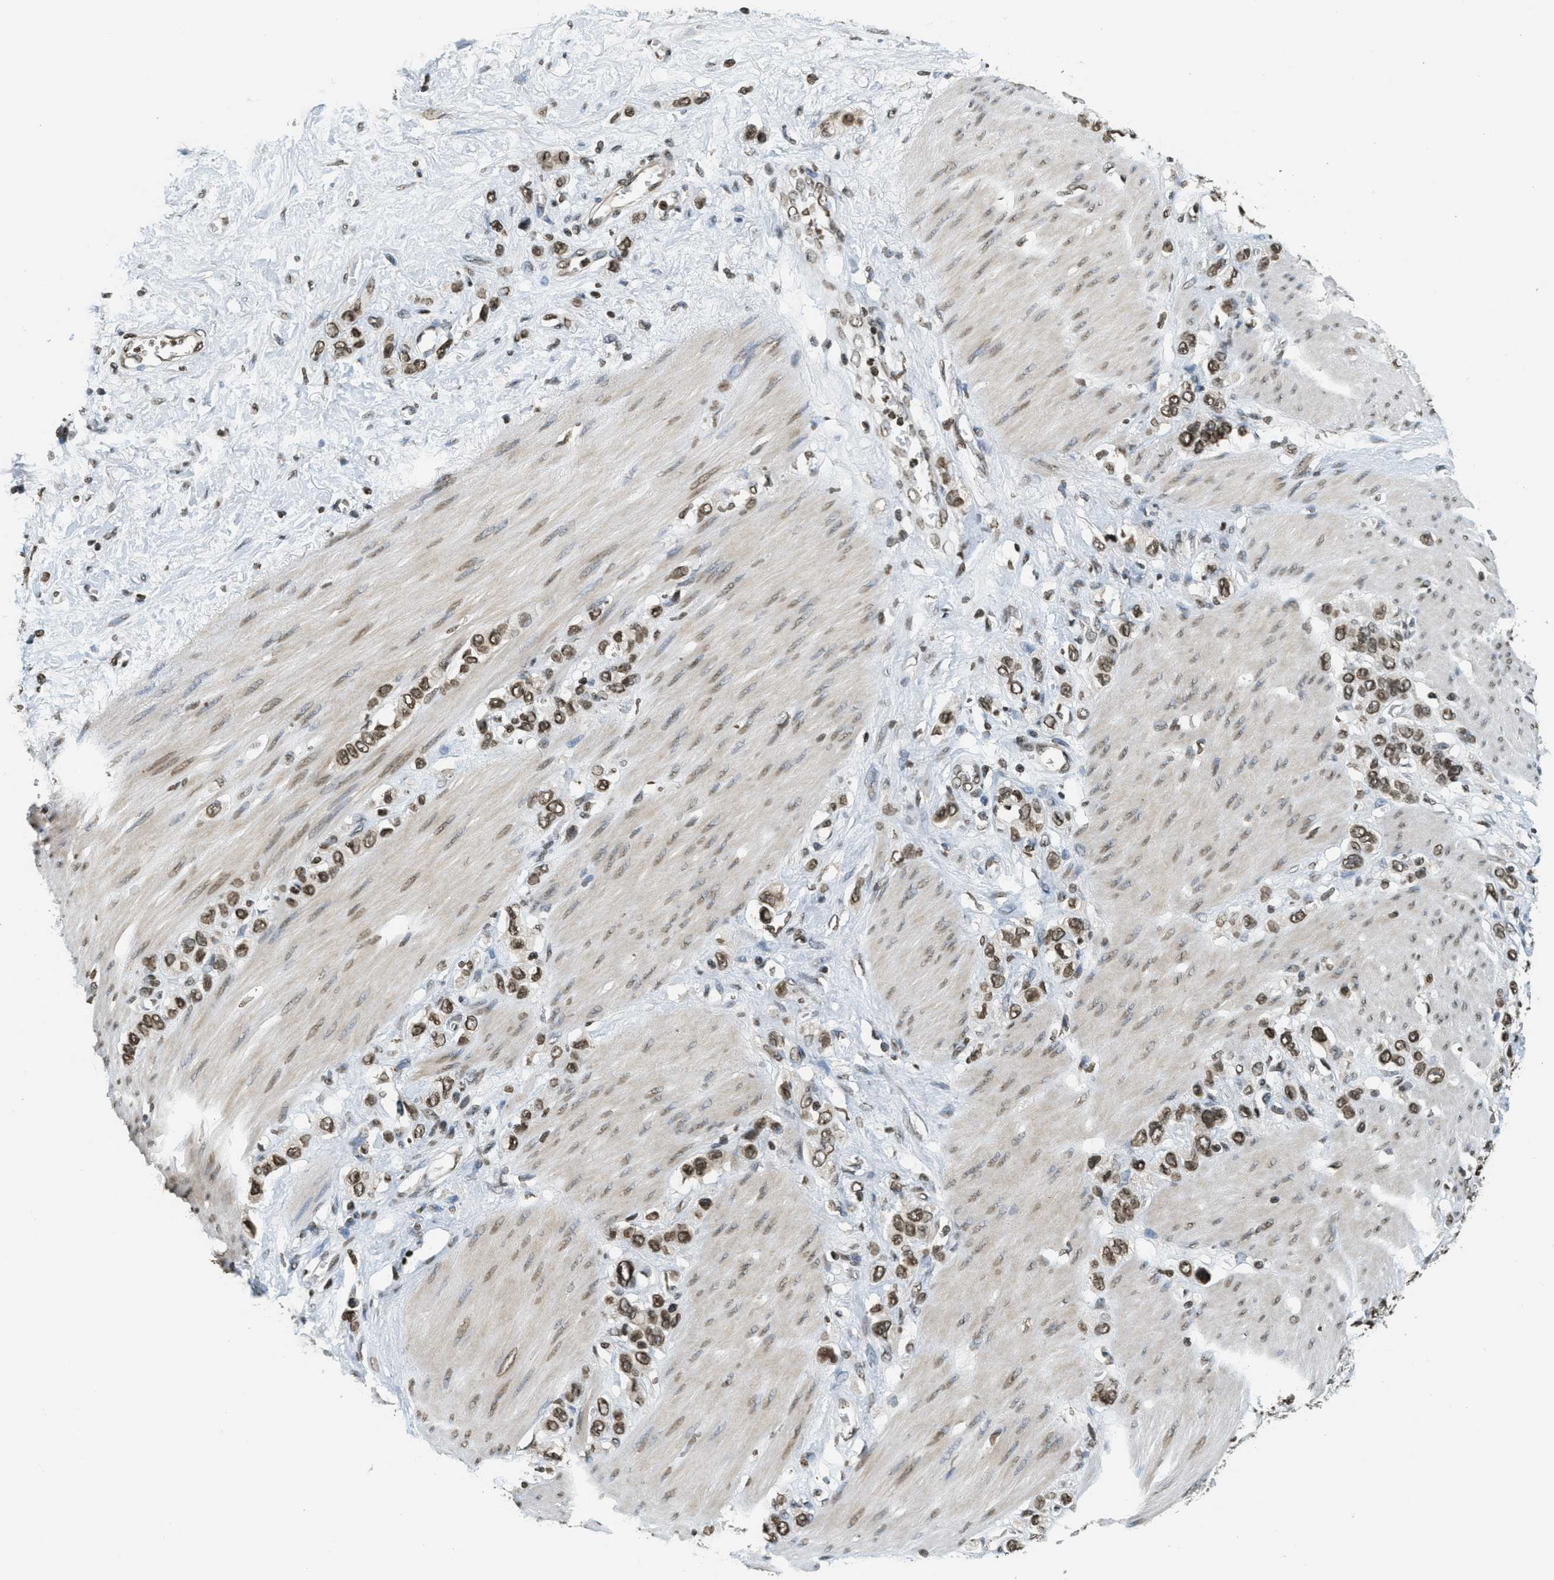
{"staining": {"intensity": "moderate", "quantity": ">75%", "location": "nuclear"}, "tissue": "stomach cancer", "cell_type": "Tumor cells", "image_type": "cancer", "snomed": [{"axis": "morphology", "description": "Adenocarcinoma, NOS"}, {"axis": "morphology", "description": "Adenocarcinoma, High grade"}, {"axis": "topography", "description": "Stomach, upper"}, {"axis": "topography", "description": "Stomach, lower"}], "caption": "Immunohistochemical staining of stomach cancer (high-grade adenocarcinoma) reveals moderate nuclear protein expression in about >75% of tumor cells.", "gene": "LDB2", "patient": {"sex": "female", "age": 65}}